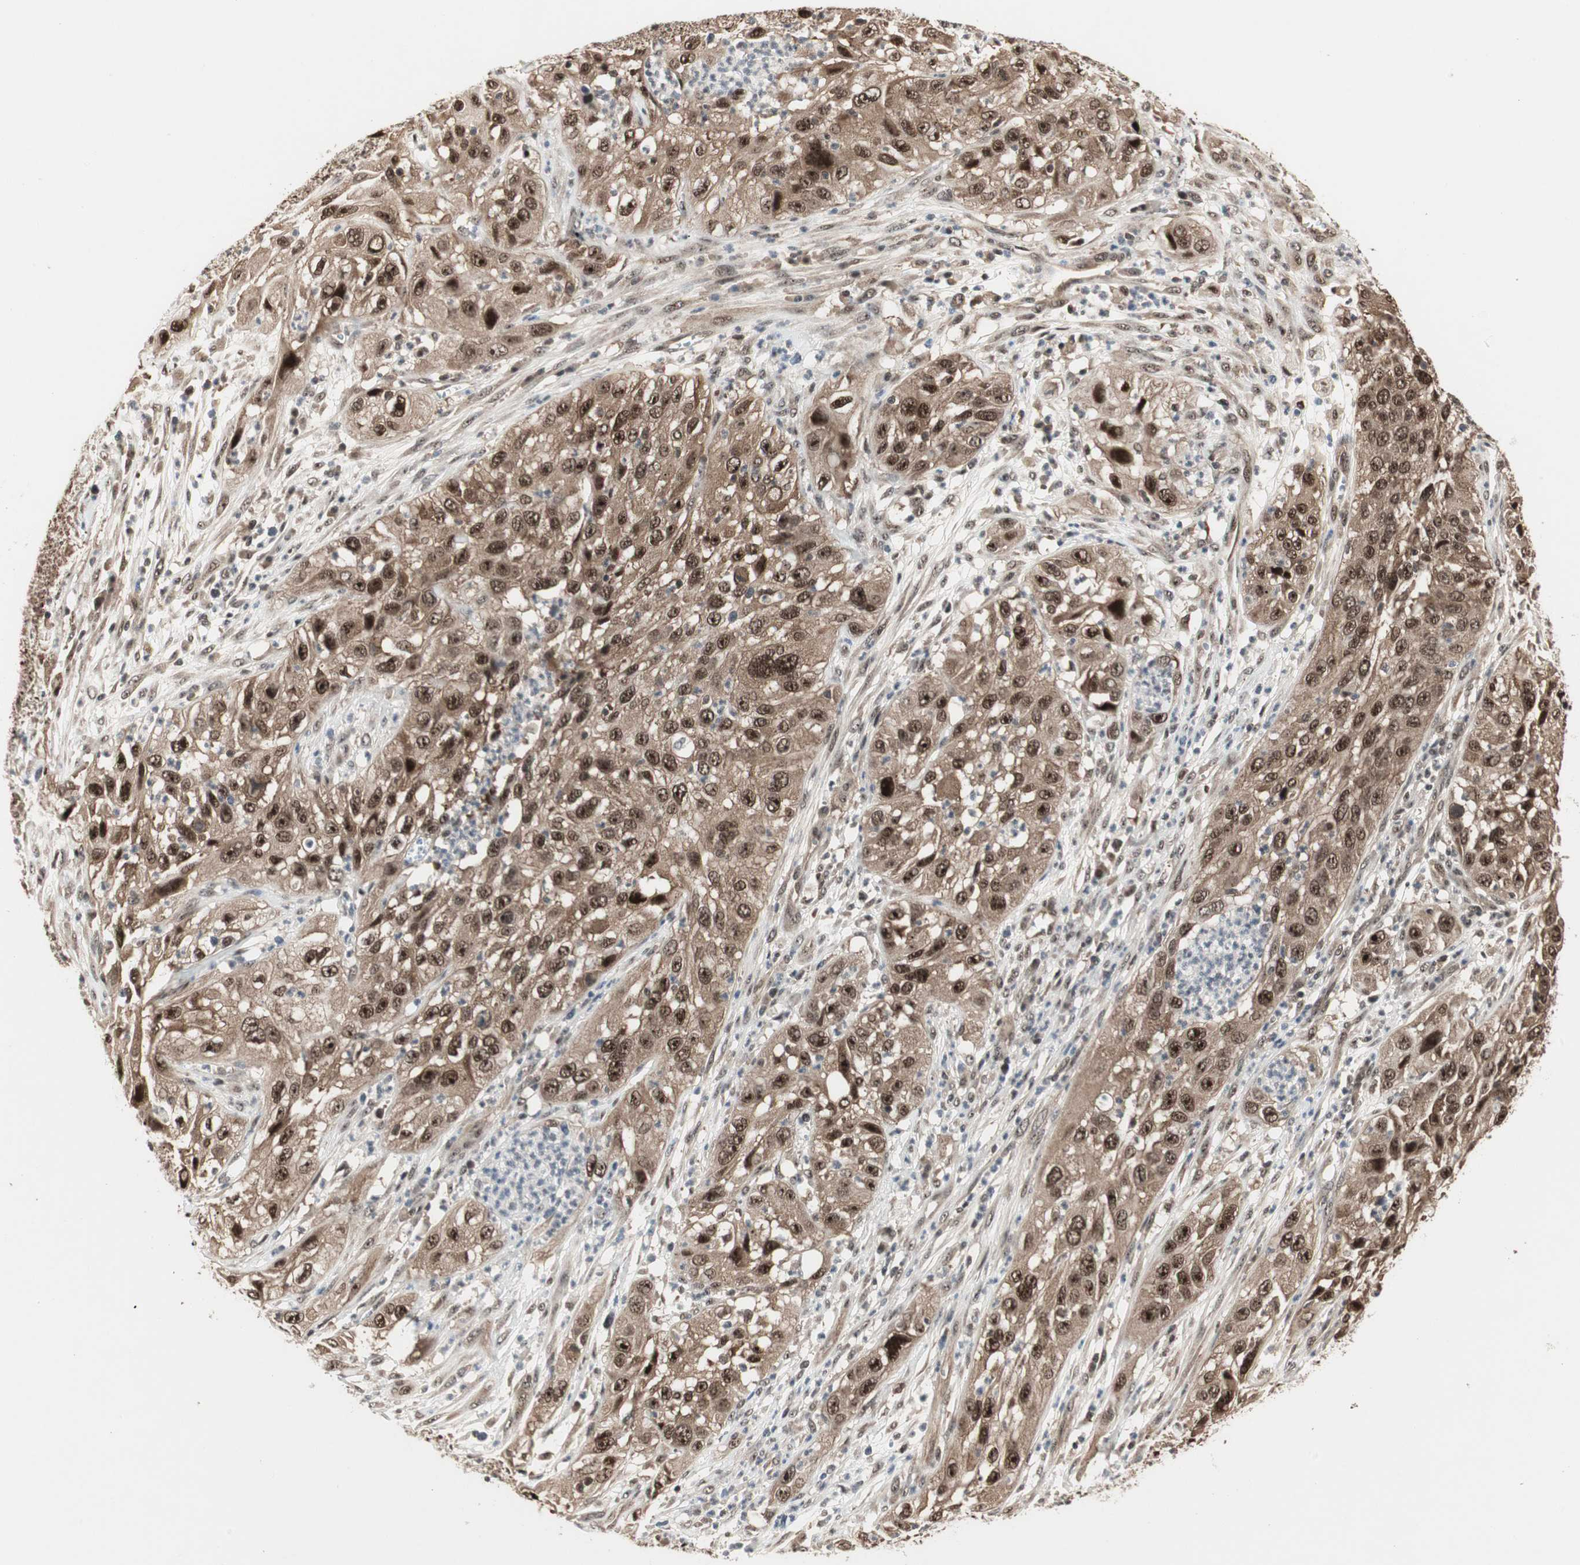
{"staining": {"intensity": "strong", "quantity": ">75%", "location": "cytoplasmic/membranous,nuclear"}, "tissue": "cervical cancer", "cell_type": "Tumor cells", "image_type": "cancer", "snomed": [{"axis": "morphology", "description": "Squamous cell carcinoma, NOS"}, {"axis": "topography", "description": "Cervix"}], "caption": "IHC of cervical cancer exhibits high levels of strong cytoplasmic/membranous and nuclear positivity in about >75% of tumor cells.", "gene": "CSNK2B", "patient": {"sex": "female", "age": 32}}